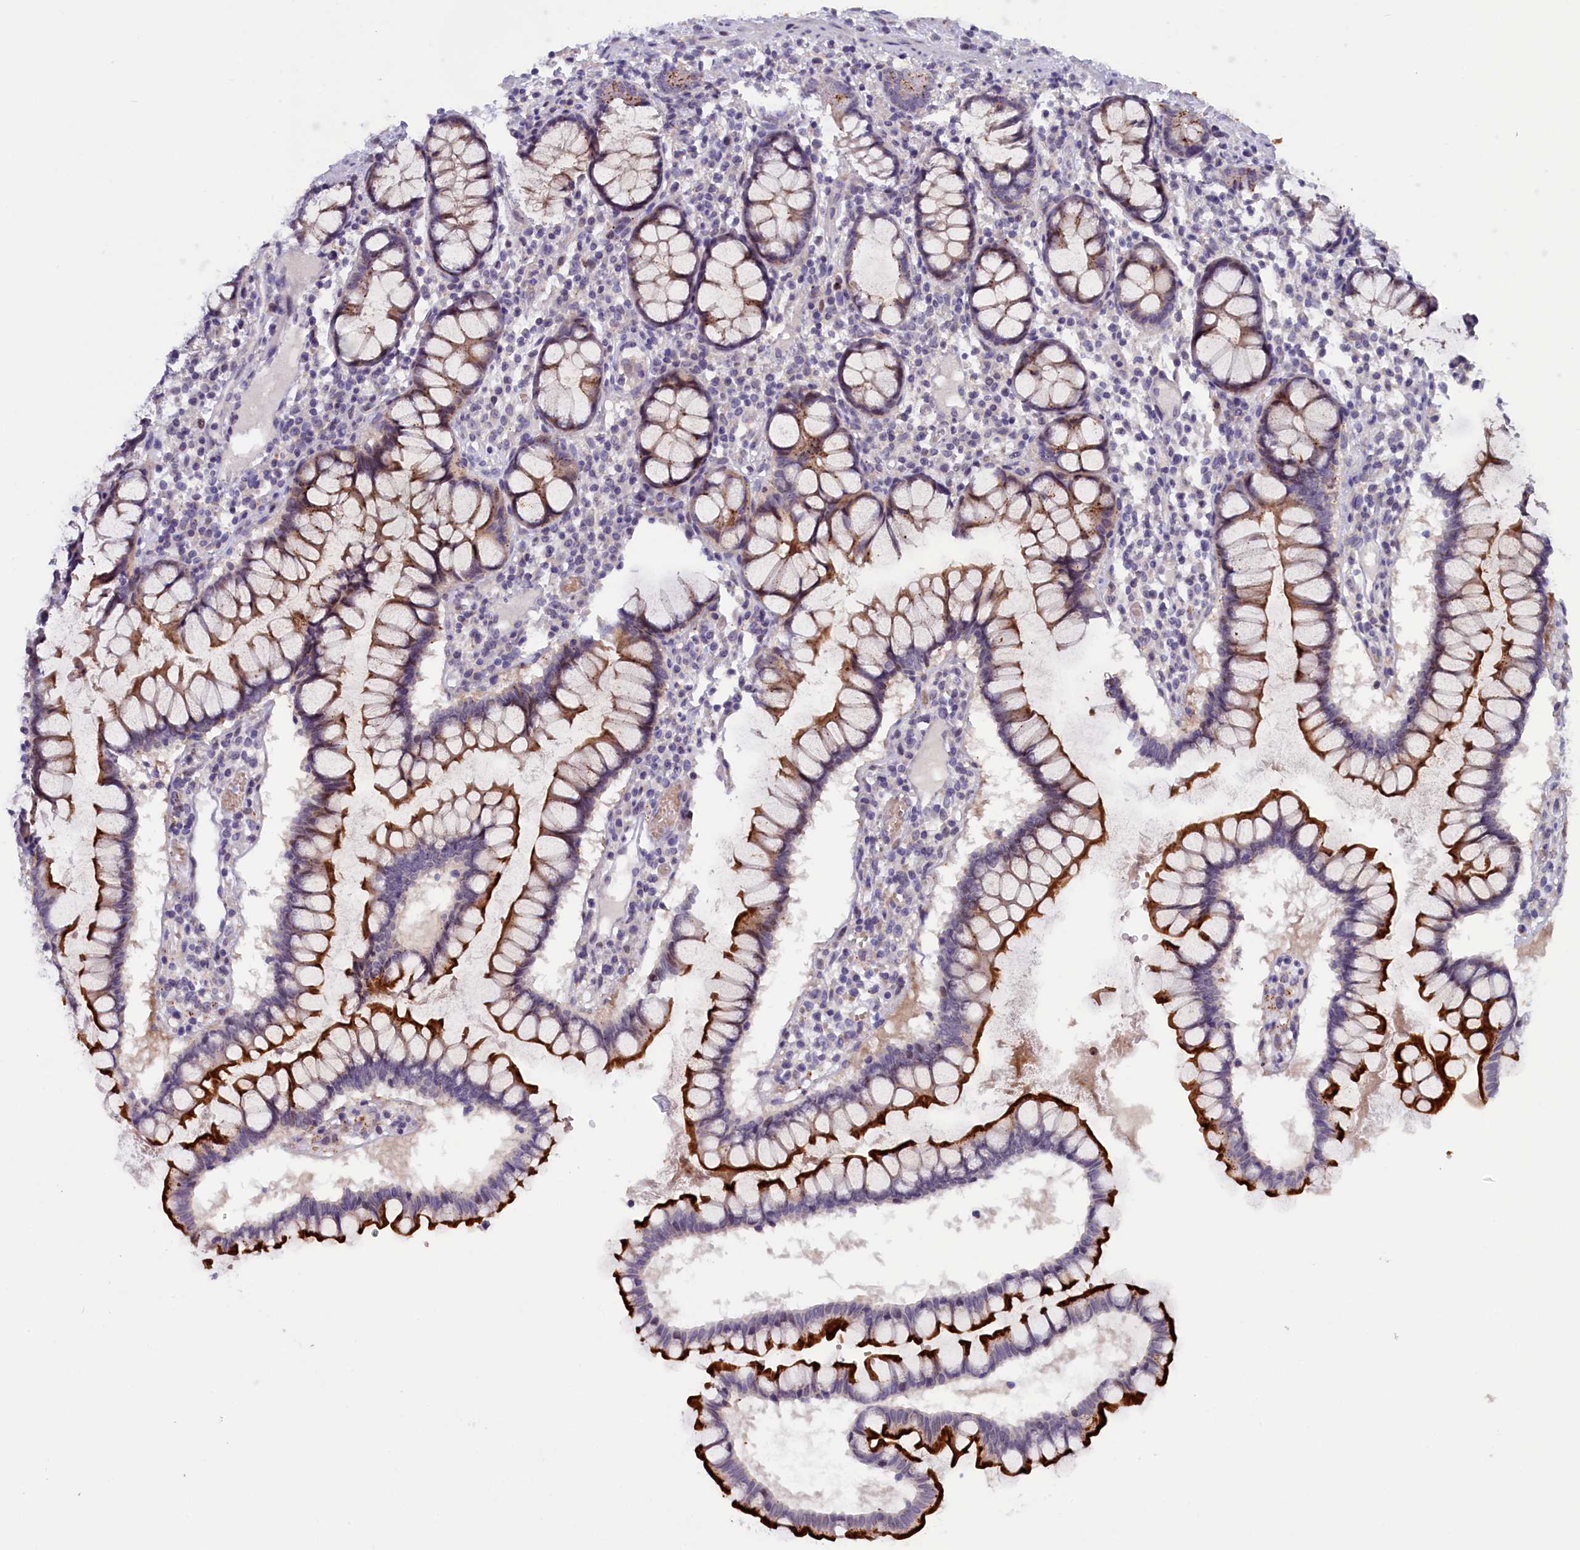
{"staining": {"intensity": "negative", "quantity": "none", "location": "none"}, "tissue": "colon", "cell_type": "Endothelial cells", "image_type": "normal", "snomed": [{"axis": "morphology", "description": "Normal tissue, NOS"}, {"axis": "morphology", "description": "Adenocarcinoma, NOS"}, {"axis": "topography", "description": "Colon"}], "caption": "Colon stained for a protein using immunohistochemistry exhibits no expression endothelial cells.", "gene": "HYKK", "patient": {"sex": "female", "age": 55}}